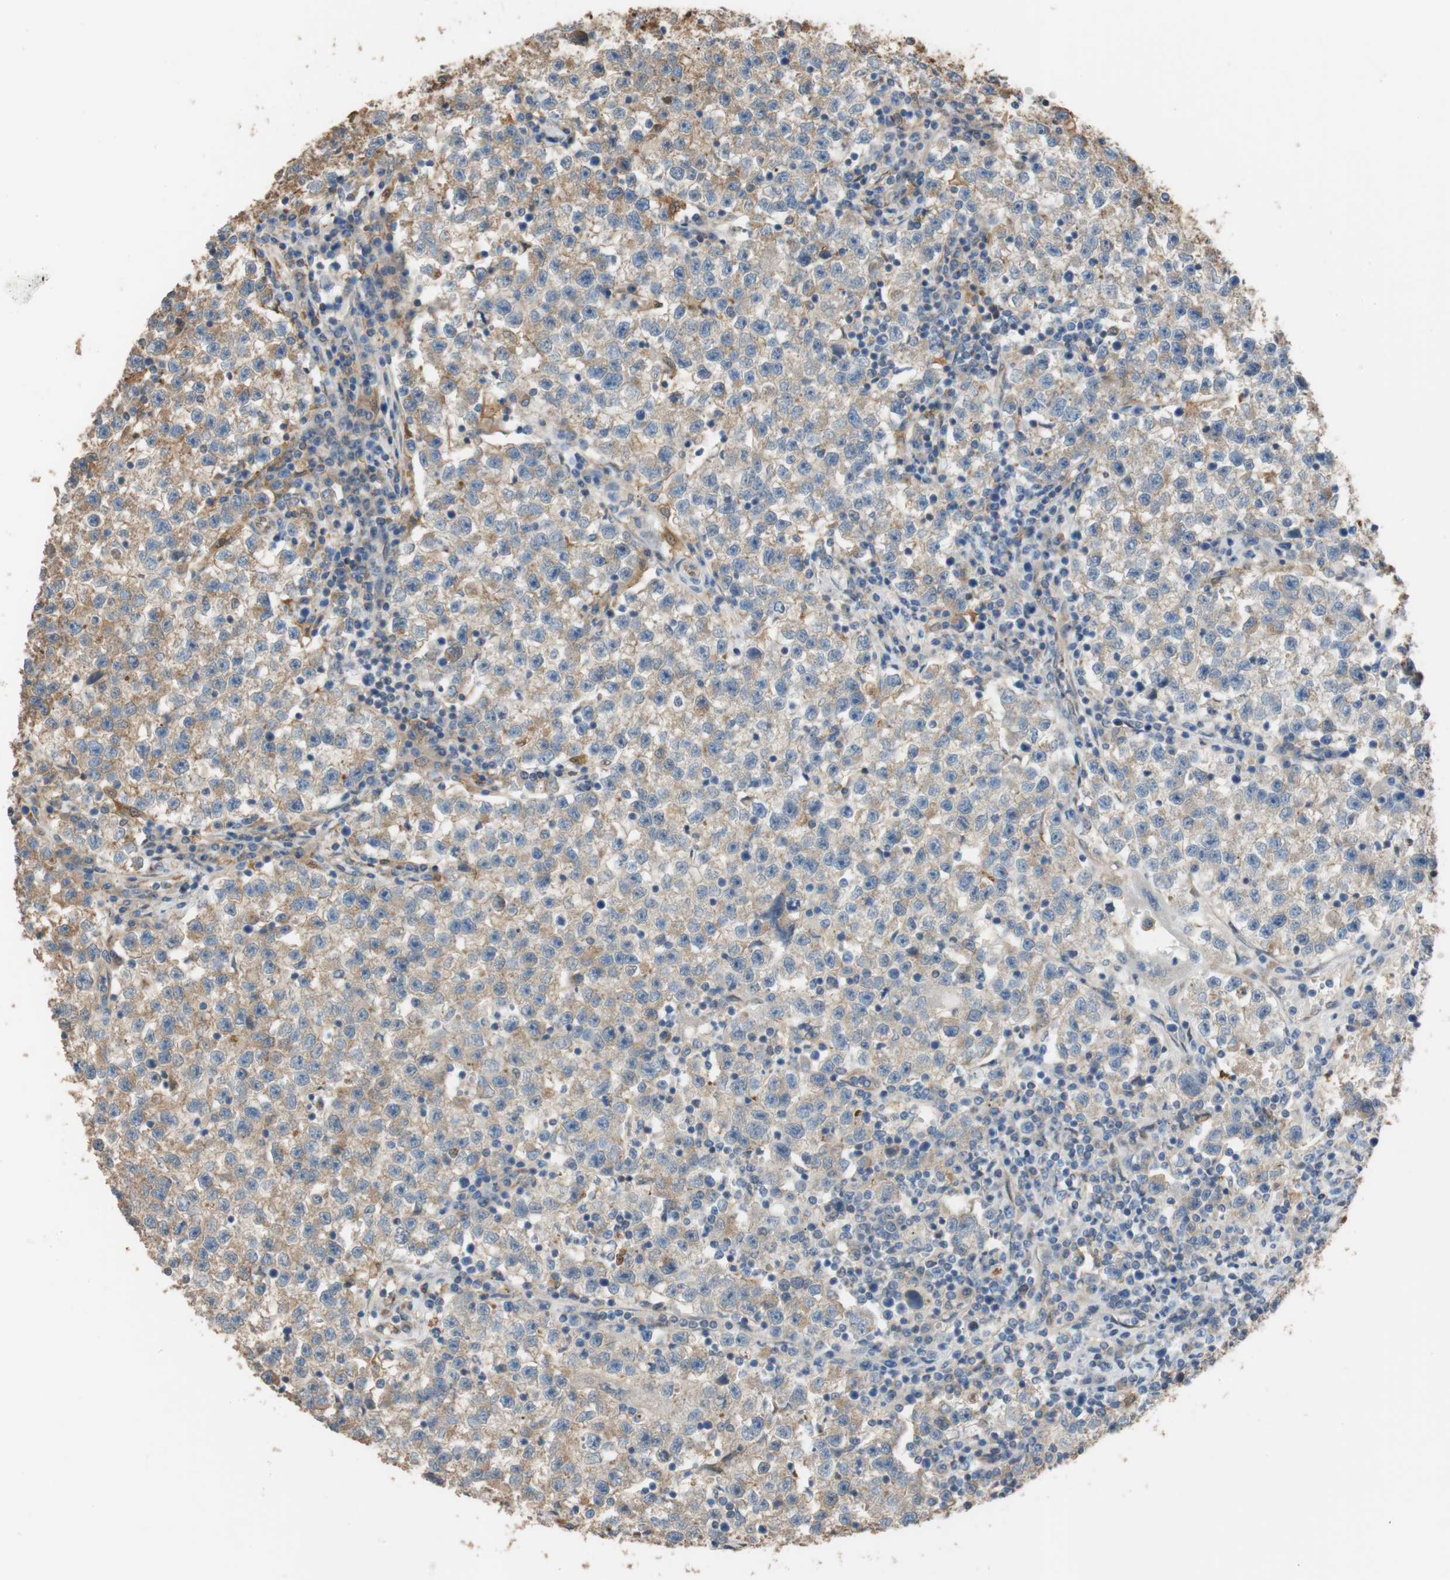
{"staining": {"intensity": "moderate", "quantity": ">75%", "location": "cytoplasmic/membranous"}, "tissue": "testis cancer", "cell_type": "Tumor cells", "image_type": "cancer", "snomed": [{"axis": "morphology", "description": "Seminoma, NOS"}, {"axis": "topography", "description": "Testis"}], "caption": "Human testis cancer (seminoma) stained with a protein marker demonstrates moderate staining in tumor cells.", "gene": "ALDH1A2", "patient": {"sex": "male", "age": 22}}